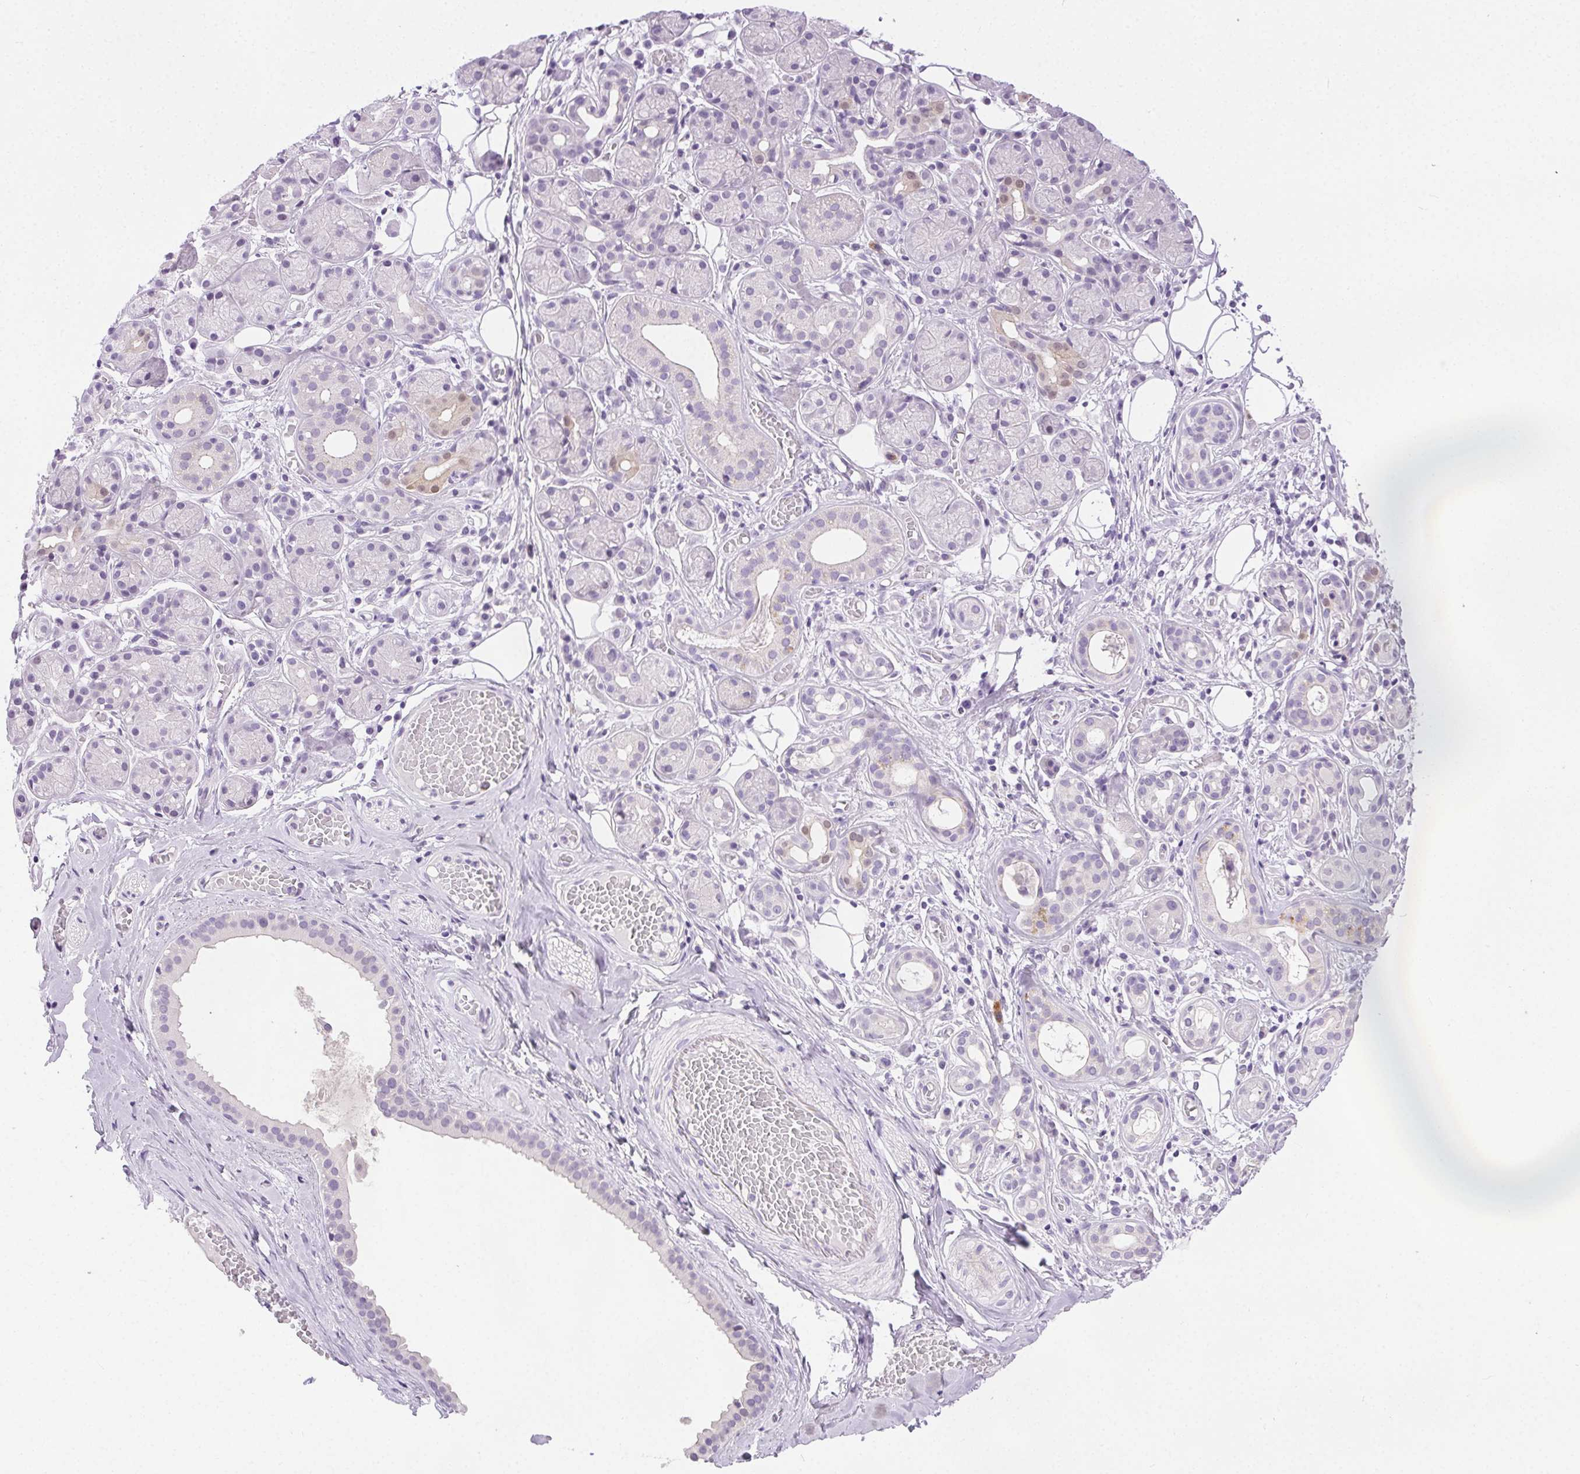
{"staining": {"intensity": "weak", "quantity": "<25%", "location": "nuclear"}, "tissue": "salivary gland", "cell_type": "Glandular cells", "image_type": "normal", "snomed": [{"axis": "morphology", "description": "Normal tissue, NOS"}, {"axis": "topography", "description": "Salivary gland"}, {"axis": "topography", "description": "Peripheral nerve tissue"}], "caption": "Immunohistochemistry of normal salivary gland reveals no staining in glandular cells.", "gene": "C20orf85", "patient": {"sex": "male", "age": 71}}